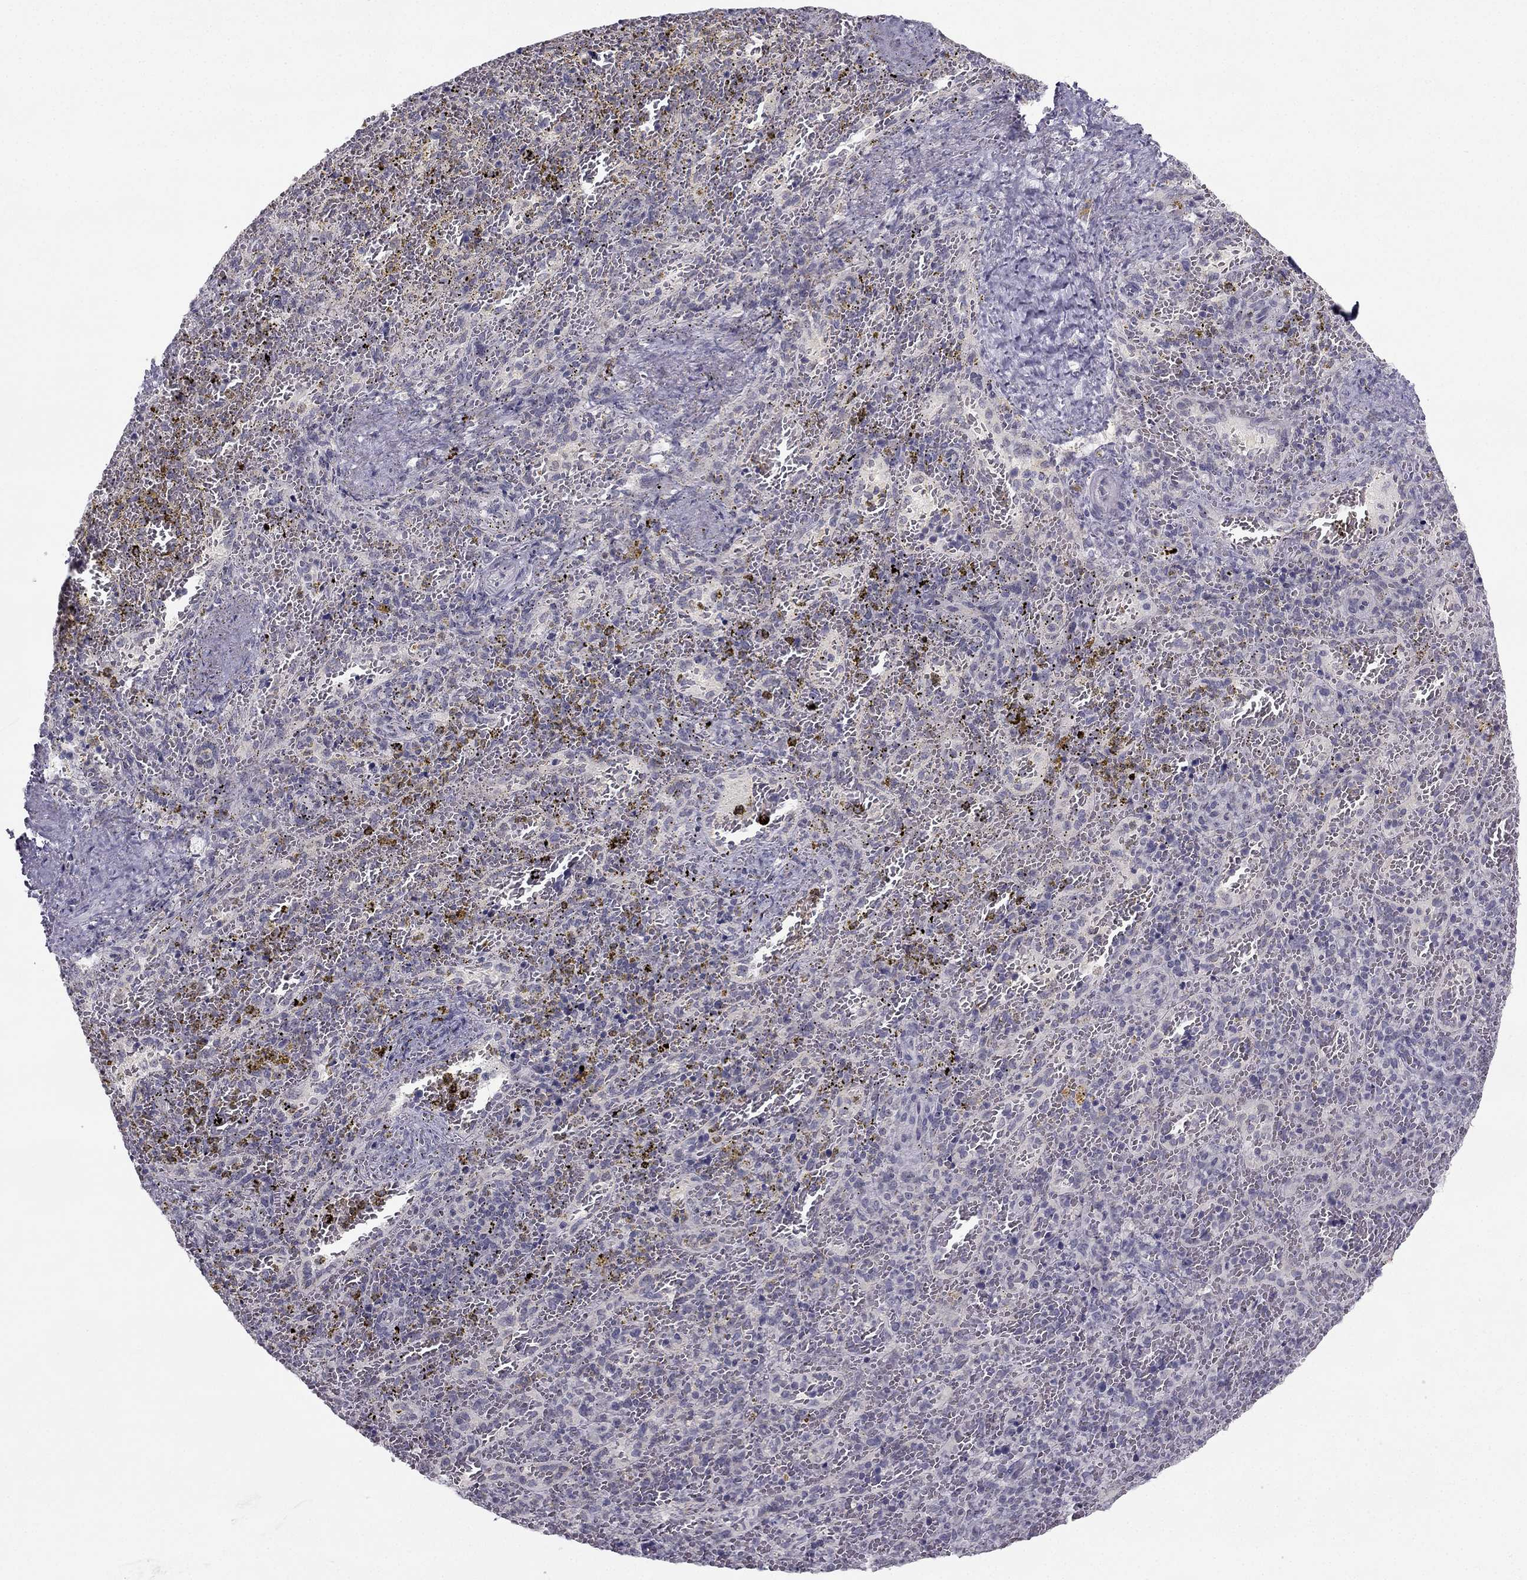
{"staining": {"intensity": "negative", "quantity": "none", "location": "none"}, "tissue": "spleen", "cell_type": "Cells in red pulp", "image_type": "normal", "snomed": [{"axis": "morphology", "description": "Normal tissue, NOS"}, {"axis": "topography", "description": "Spleen"}], "caption": "IHC histopathology image of unremarkable spleen: human spleen stained with DAB displays no significant protein expression in cells in red pulp.", "gene": "C5orf49", "patient": {"sex": "female", "age": 50}}